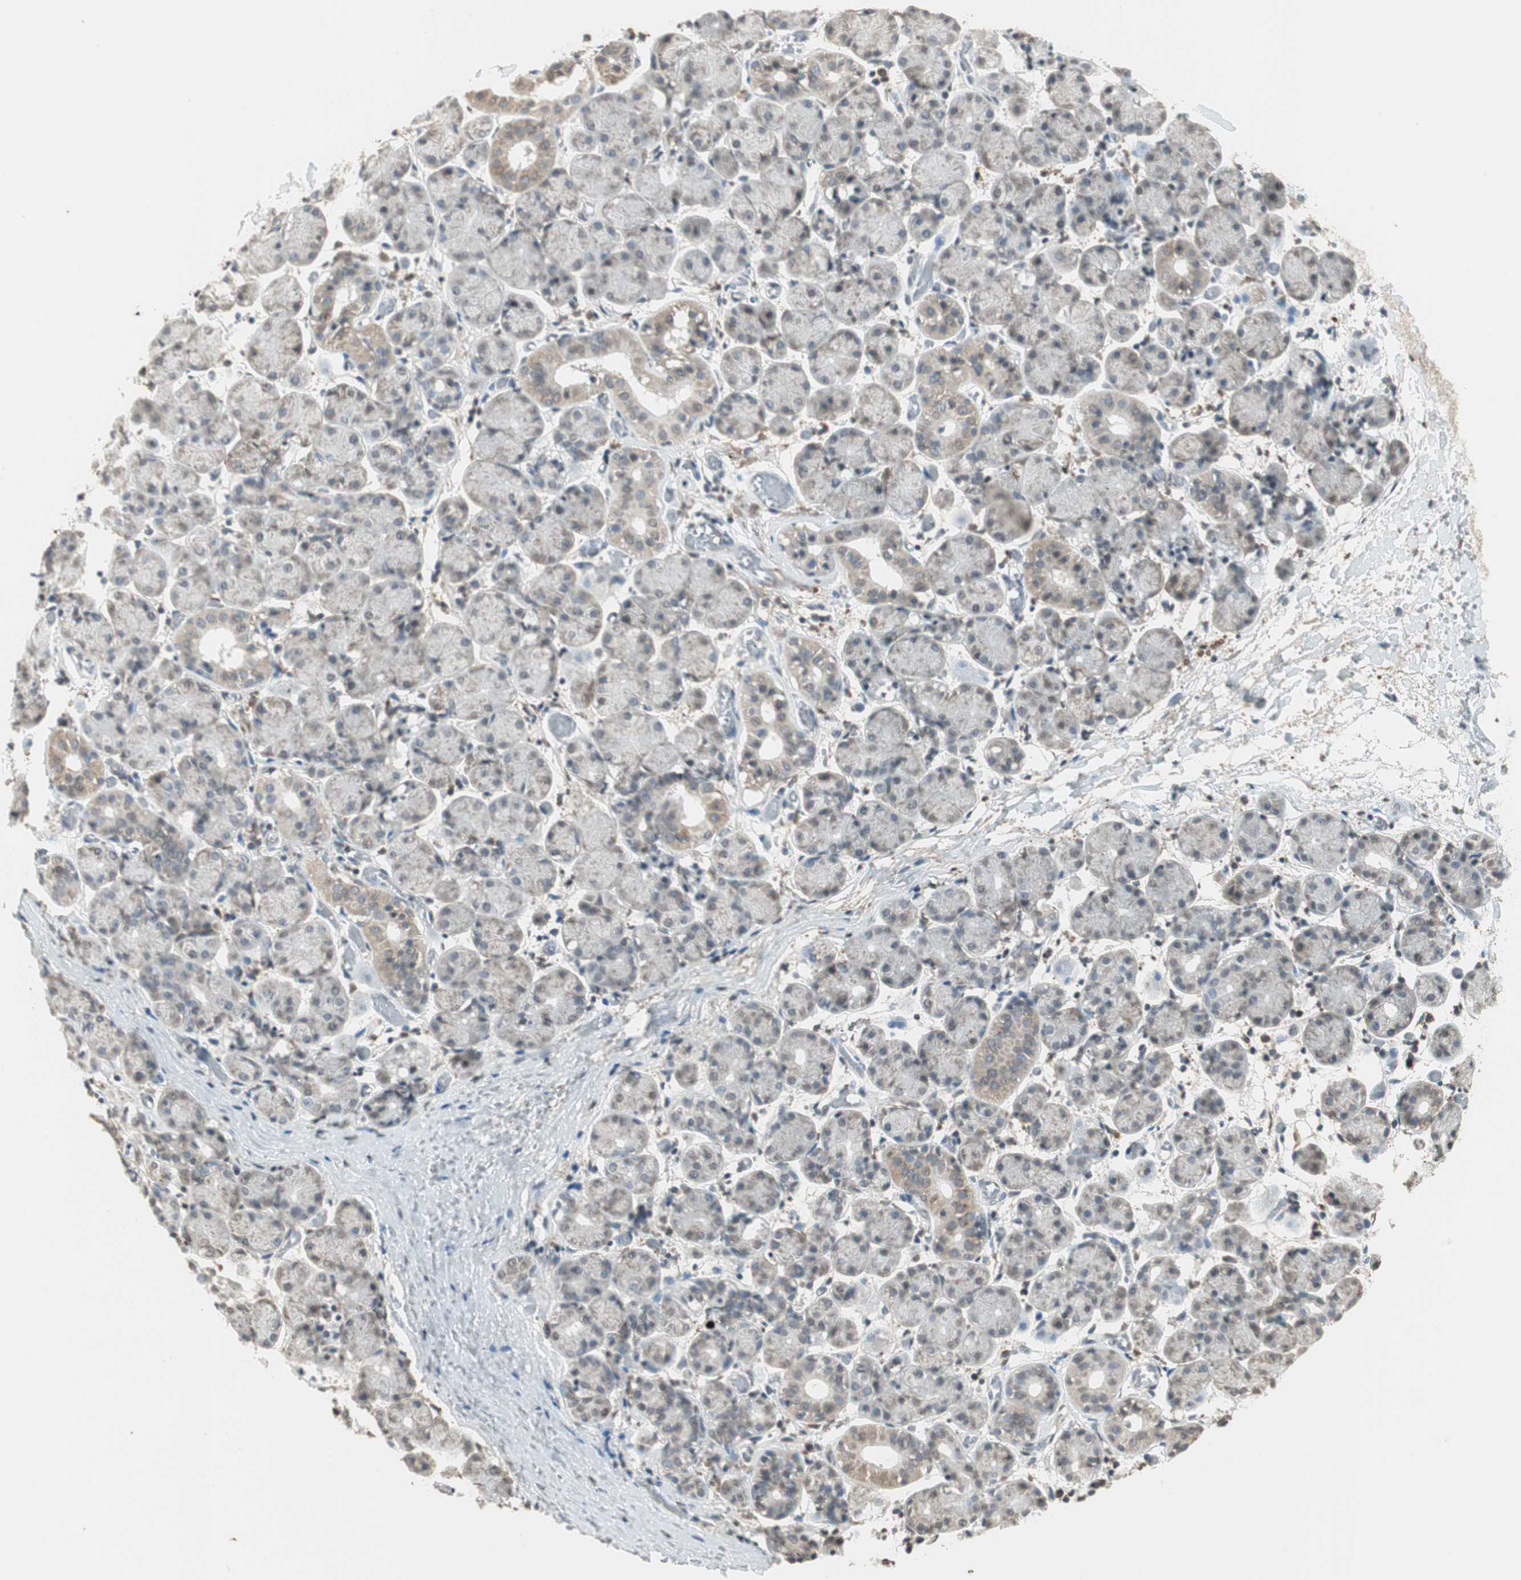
{"staining": {"intensity": "weak", "quantity": "<25%", "location": "cytoplasmic/membranous,nuclear"}, "tissue": "salivary gland", "cell_type": "Glandular cells", "image_type": "normal", "snomed": [{"axis": "morphology", "description": "Normal tissue, NOS"}, {"axis": "topography", "description": "Salivary gland"}], "caption": "Immunohistochemistry photomicrograph of unremarkable human salivary gland stained for a protein (brown), which shows no positivity in glandular cells. (DAB immunohistochemistry (IHC) with hematoxylin counter stain).", "gene": "PRELID1", "patient": {"sex": "female", "age": 24}}